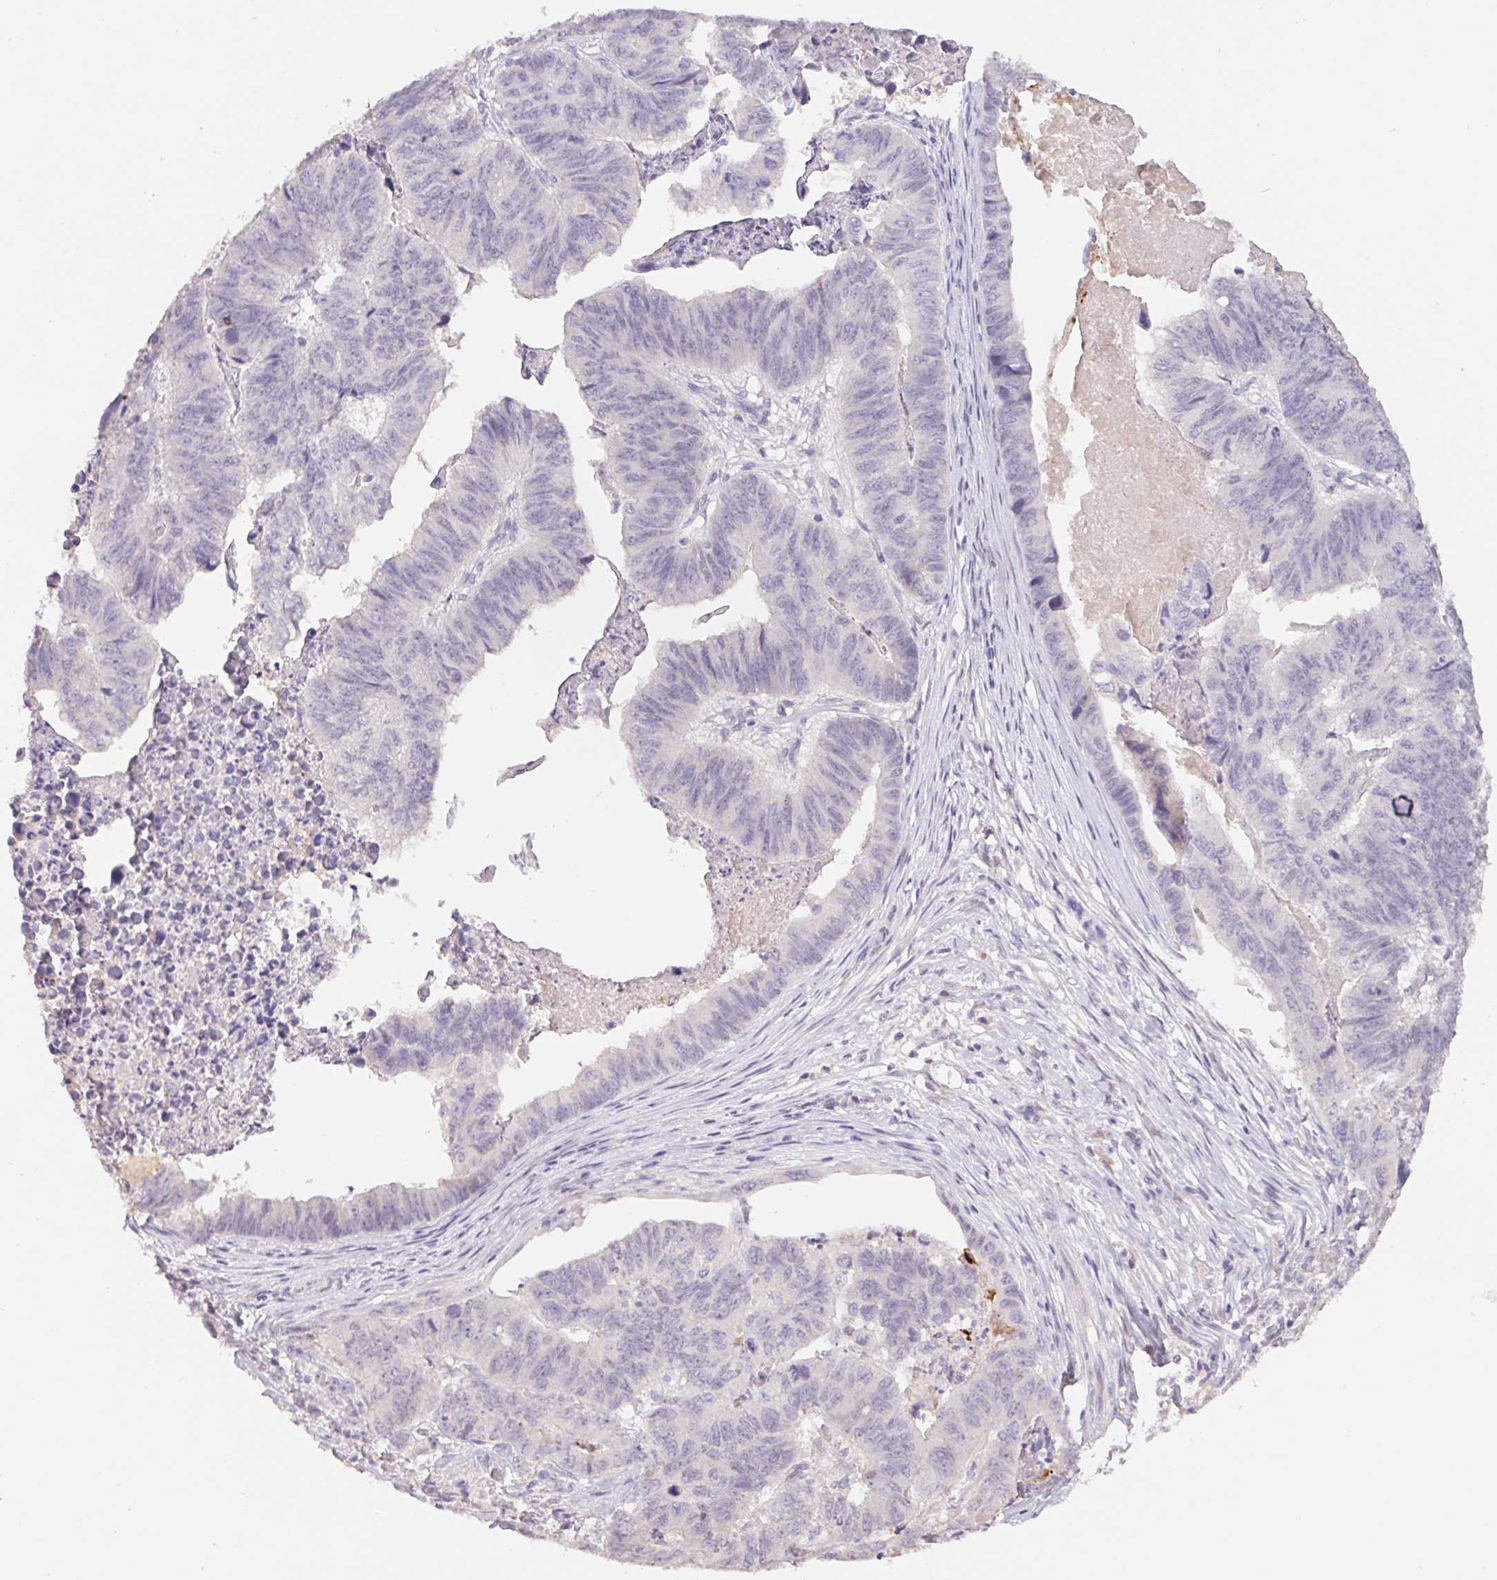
{"staining": {"intensity": "negative", "quantity": "none", "location": "none"}, "tissue": "stomach cancer", "cell_type": "Tumor cells", "image_type": "cancer", "snomed": [{"axis": "morphology", "description": "Adenocarcinoma, NOS"}, {"axis": "topography", "description": "Stomach, lower"}], "caption": "Stomach cancer (adenocarcinoma) was stained to show a protein in brown. There is no significant expression in tumor cells. The staining is performed using DAB (3,3'-diaminobenzidine) brown chromogen with nuclei counter-stained in using hematoxylin.", "gene": "PNMA8B", "patient": {"sex": "male", "age": 77}}